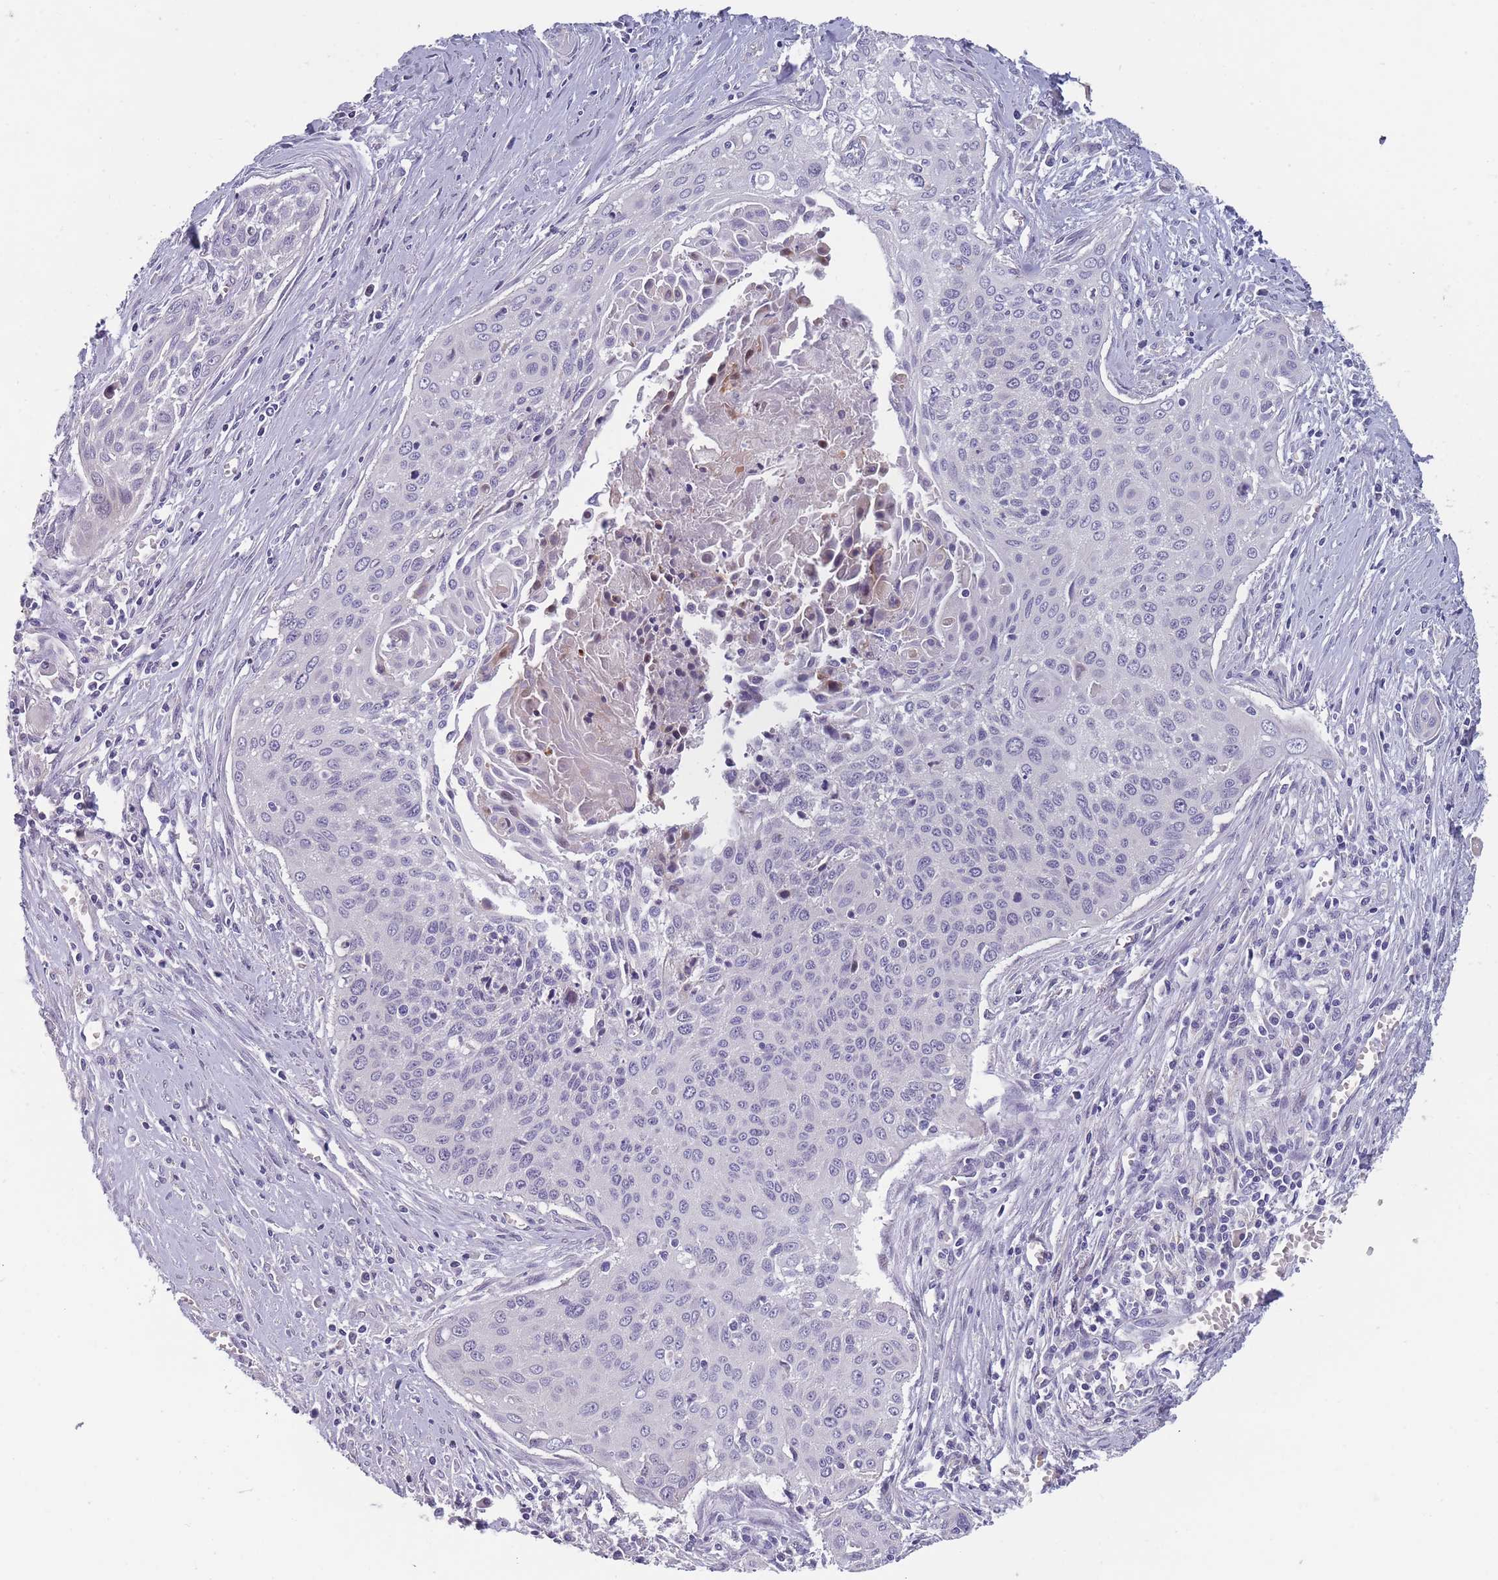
{"staining": {"intensity": "negative", "quantity": "none", "location": "none"}, "tissue": "cervical cancer", "cell_type": "Tumor cells", "image_type": "cancer", "snomed": [{"axis": "morphology", "description": "Squamous cell carcinoma, NOS"}, {"axis": "topography", "description": "Cervix"}], "caption": "Cervical cancer (squamous cell carcinoma) was stained to show a protein in brown. There is no significant staining in tumor cells.", "gene": "FAM83F", "patient": {"sex": "female", "age": 55}}